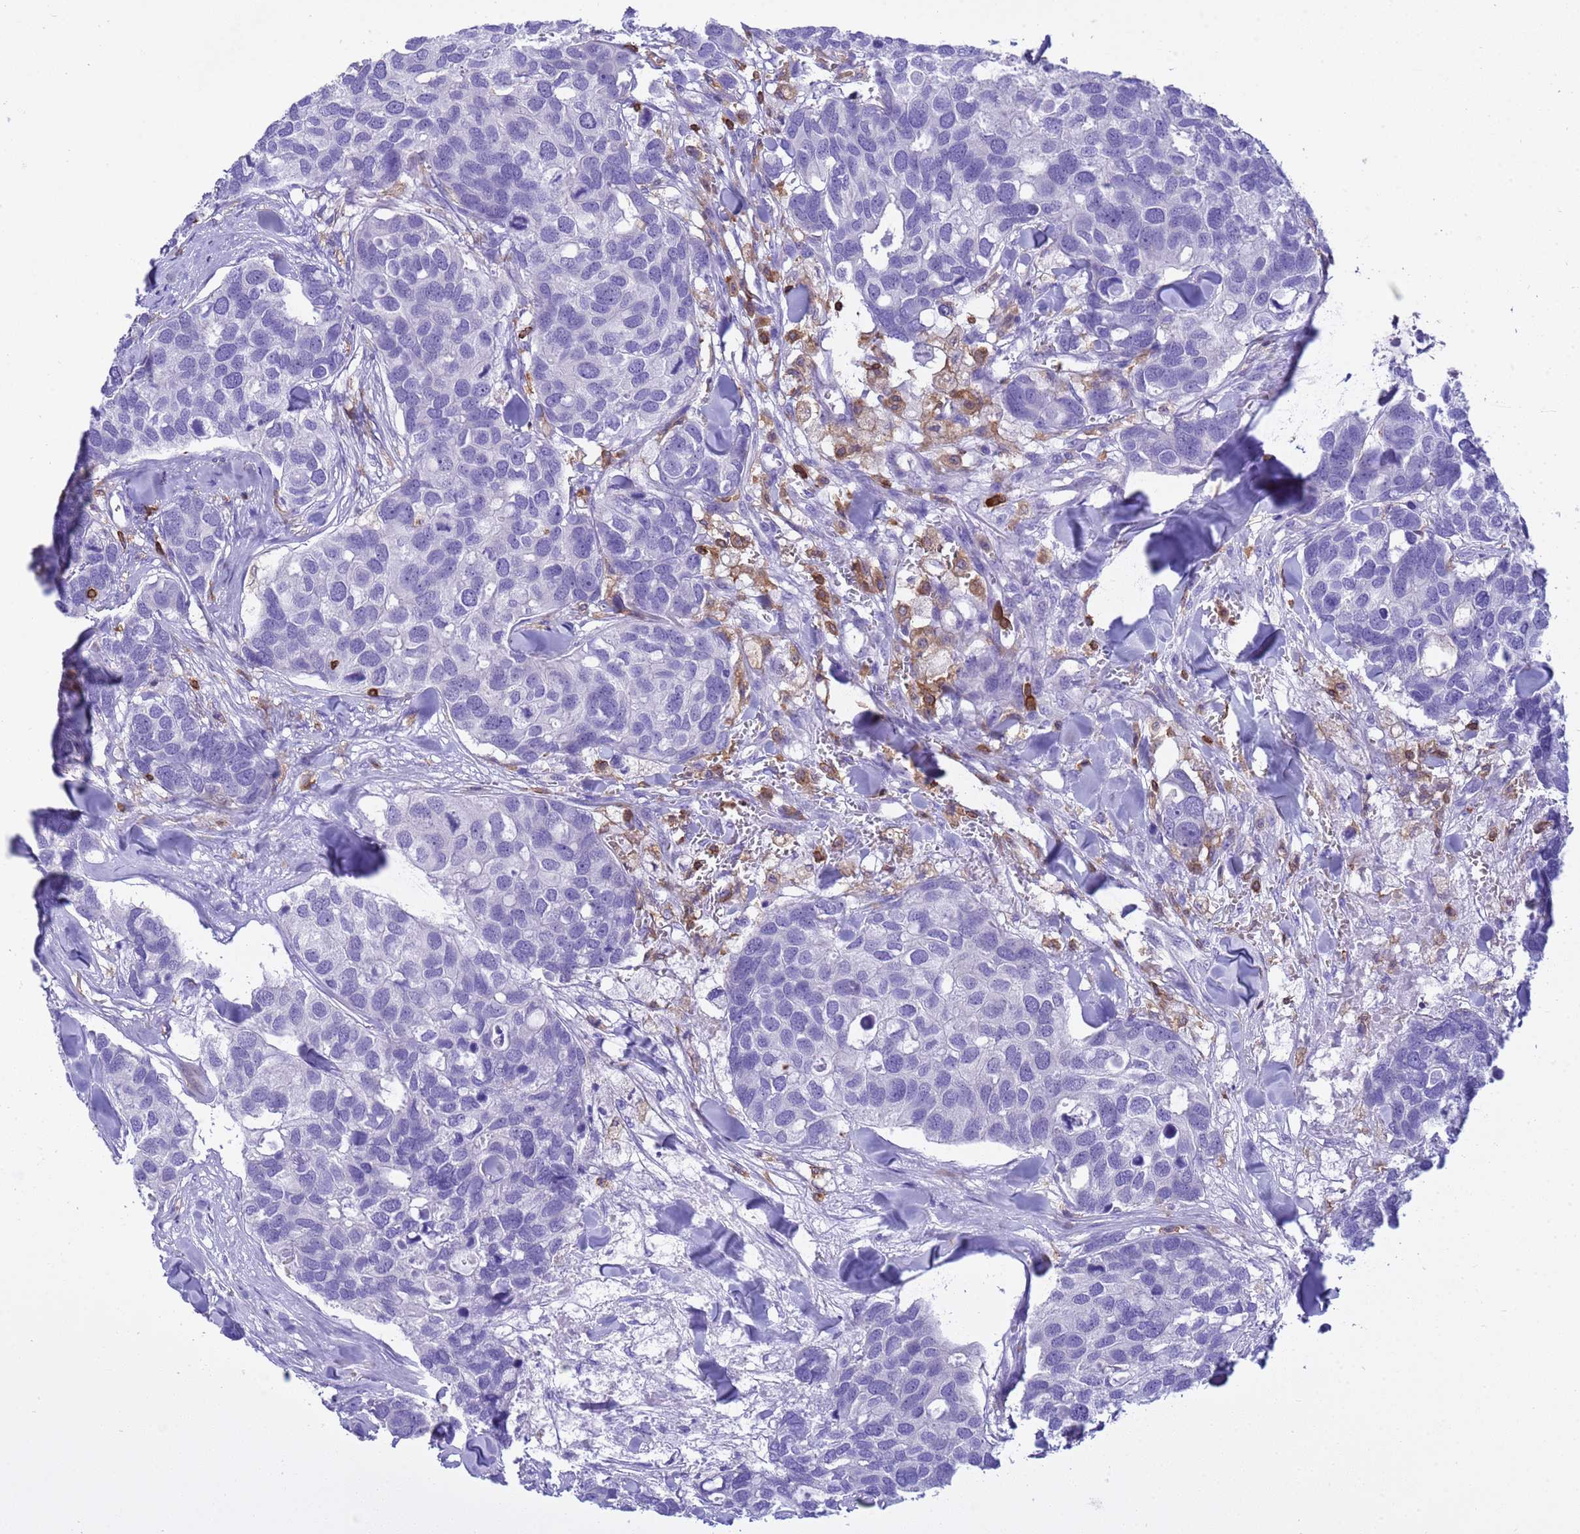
{"staining": {"intensity": "negative", "quantity": "none", "location": "none"}, "tissue": "breast cancer", "cell_type": "Tumor cells", "image_type": "cancer", "snomed": [{"axis": "morphology", "description": "Duct carcinoma"}, {"axis": "topography", "description": "Breast"}], "caption": "This histopathology image is of breast cancer stained with immunohistochemistry (IHC) to label a protein in brown with the nuclei are counter-stained blue. There is no staining in tumor cells. The staining is performed using DAB (3,3'-diaminobenzidine) brown chromogen with nuclei counter-stained in using hematoxylin.", "gene": "IRF5", "patient": {"sex": "female", "age": 83}}